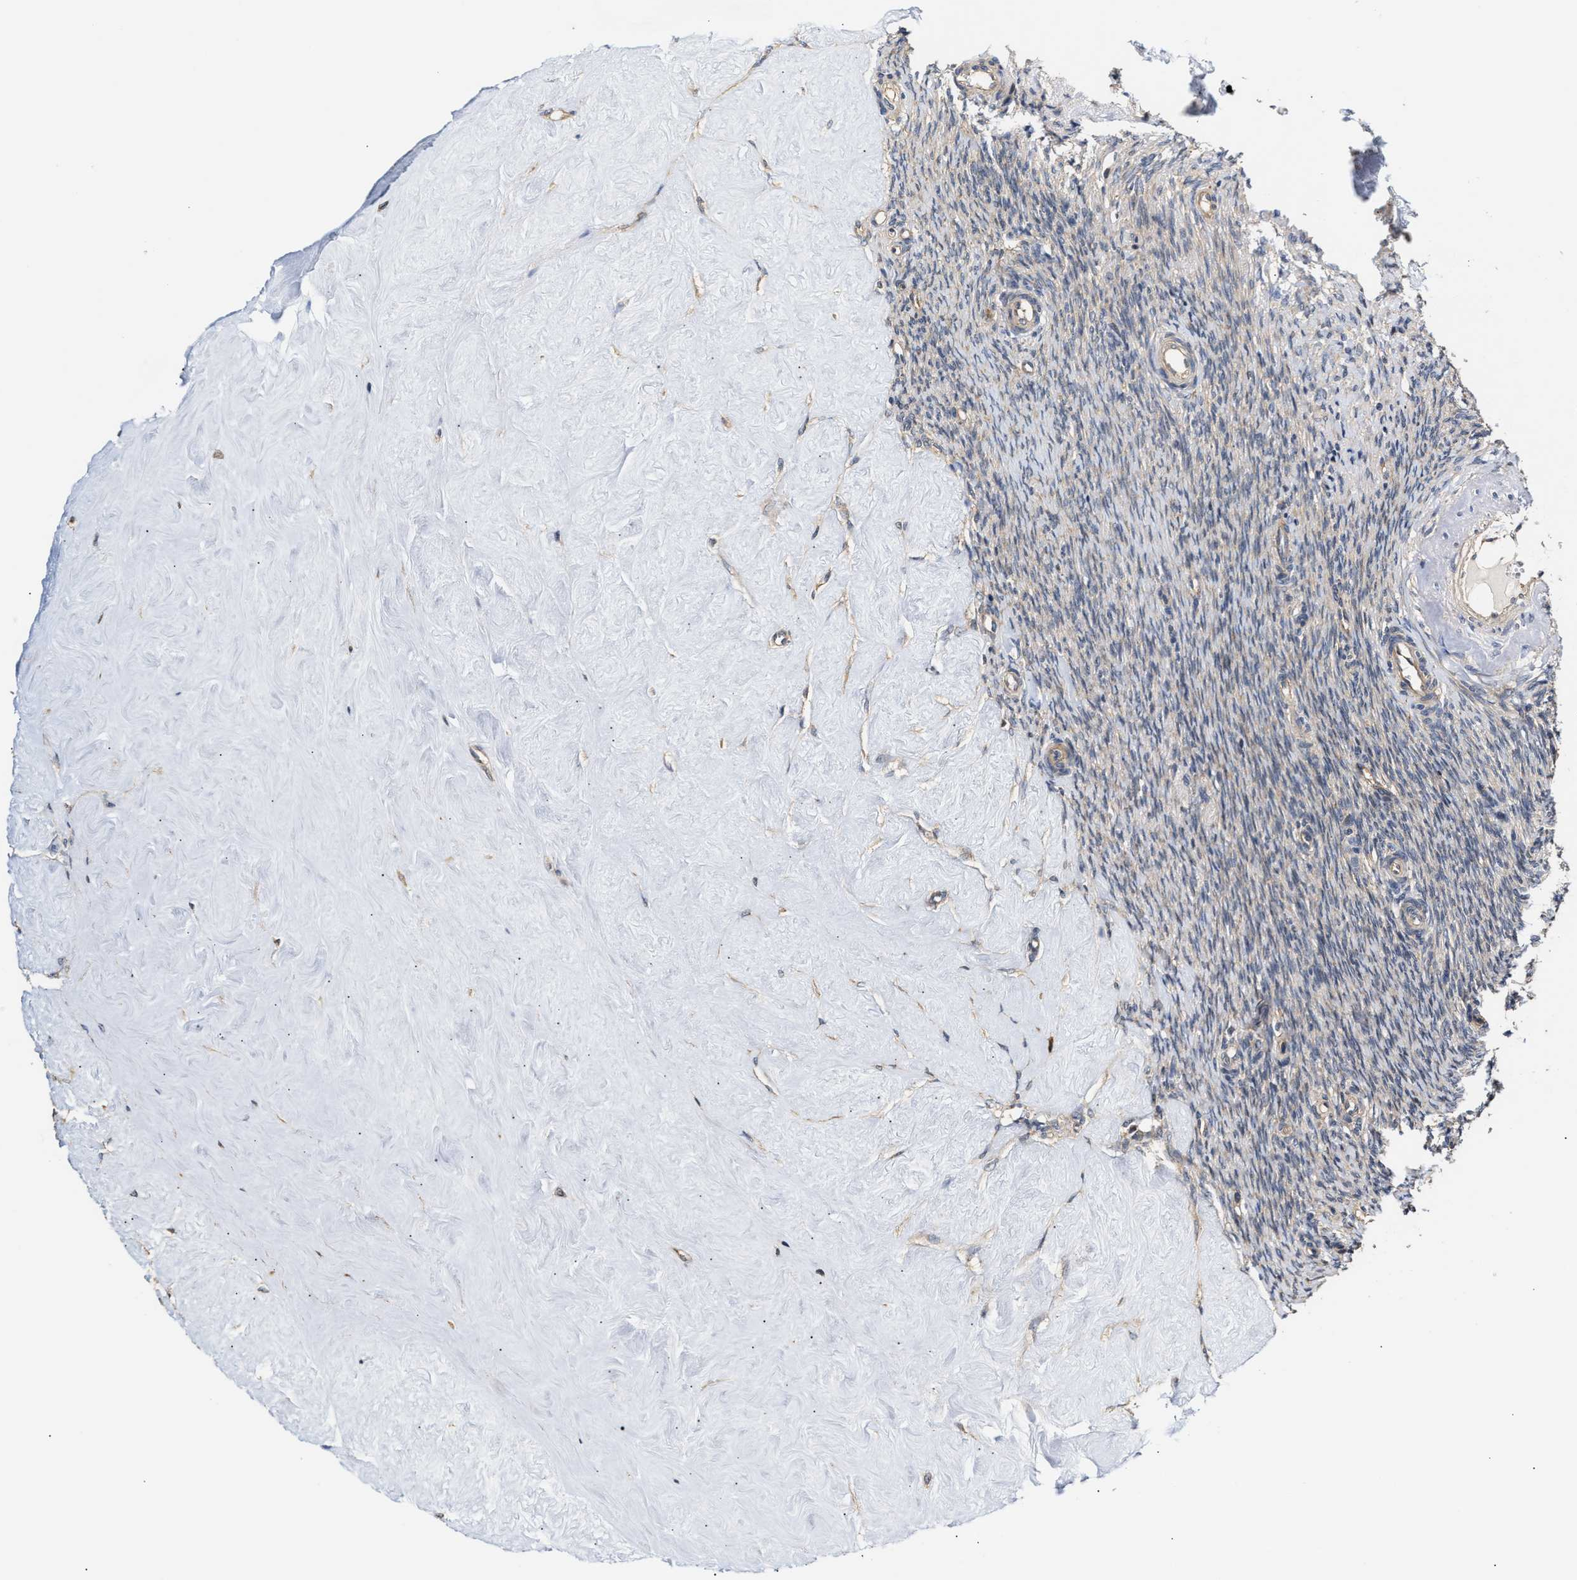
{"staining": {"intensity": "moderate", "quantity": "25%-75%", "location": "cytoplasmic/membranous"}, "tissue": "ovary", "cell_type": "Follicle cells", "image_type": "normal", "snomed": [{"axis": "morphology", "description": "Normal tissue, NOS"}, {"axis": "topography", "description": "Ovary"}], "caption": "The histopathology image demonstrates immunohistochemical staining of benign ovary. There is moderate cytoplasmic/membranous positivity is appreciated in about 25%-75% of follicle cells. The staining was performed using DAB, with brown indicating positive protein expression. Nuclei are stained blue with hematoxylin.", "gene": "CLIP2", "patient": {"sex": "female", "age": 41}}